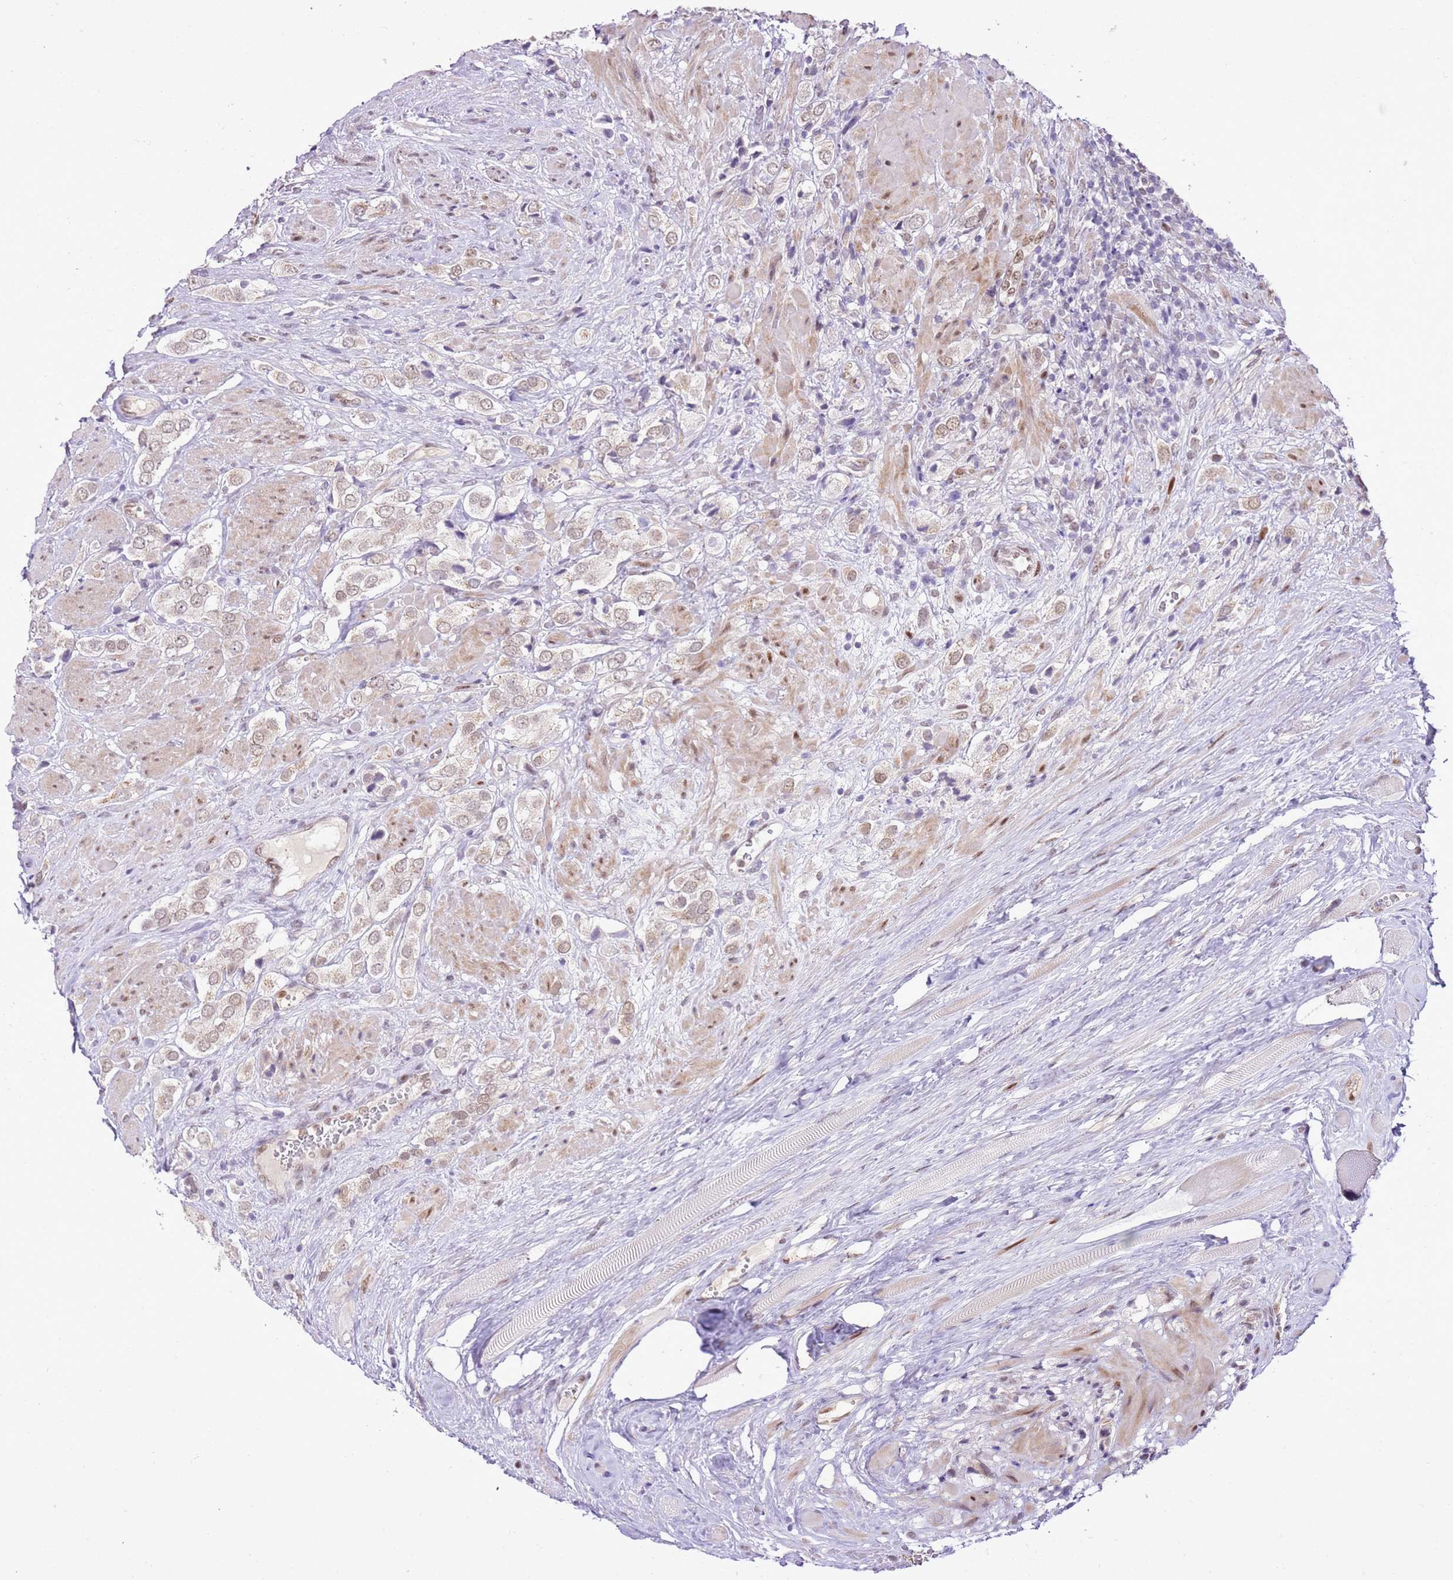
{"staining": {"intensity": "weak", "quantity": "<25%", "location": "nuclear"}, "tissue": "prostate cancer", "cell_type": "Tumor cells", "image_type": "cancer", "snomed": [{"axis": "morphology", "description": "Adenocarcinoma, High grade"}, {"axis": "topography", "description": "Prostate and seminal vesicle, NOS"}], "caption": "Immunohistochemistry of human prostate high-grade adenocarcinoma displays no expression in tumor cells. (DAB (3,3'-diaminobenzidine) immunohistochemistry, high magnification).", "gene": "NACC2", "patient": {"sex": "male", "age": 64}}